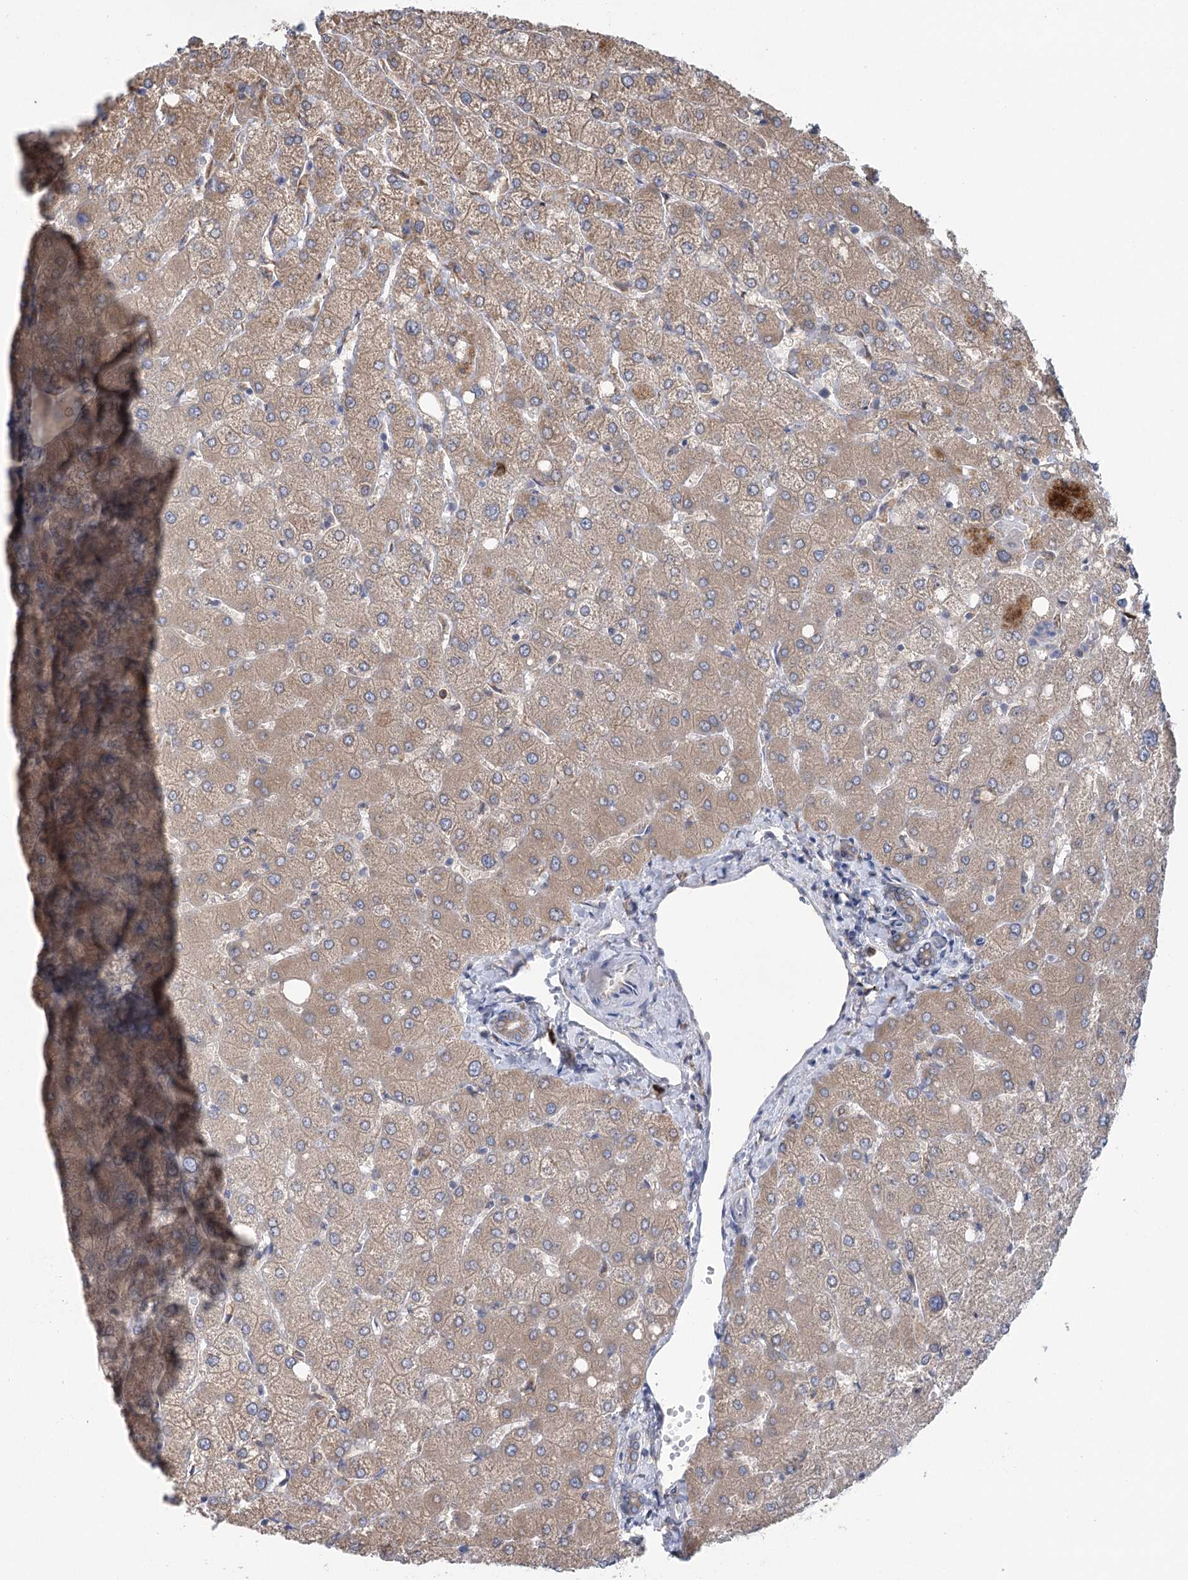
{"staining": {"intensity": "moderate", "quantity": "25%-75%", "location": "cytoplasmic/membranous"}, "tissue": "liver", "cell_type": "Cholangiocytes", "image_type": "normal", "snomed": [{"axis": "morphology", "description": "Normal tissue, NOS"}, {"axis": "topography", "description": "Liver"}], "caption": "The photomicrograph shows a brown stain indicating the presence of a protein in the cytoplasmic/membranous of cholangiocytes in liver. The staining is performed using DAB brown chromogen to label protein expression. The nuclei are counter-stained blue using hematoxylin.", "gene": "METTL24", "patient": {"sex": "female", "age": 54}}